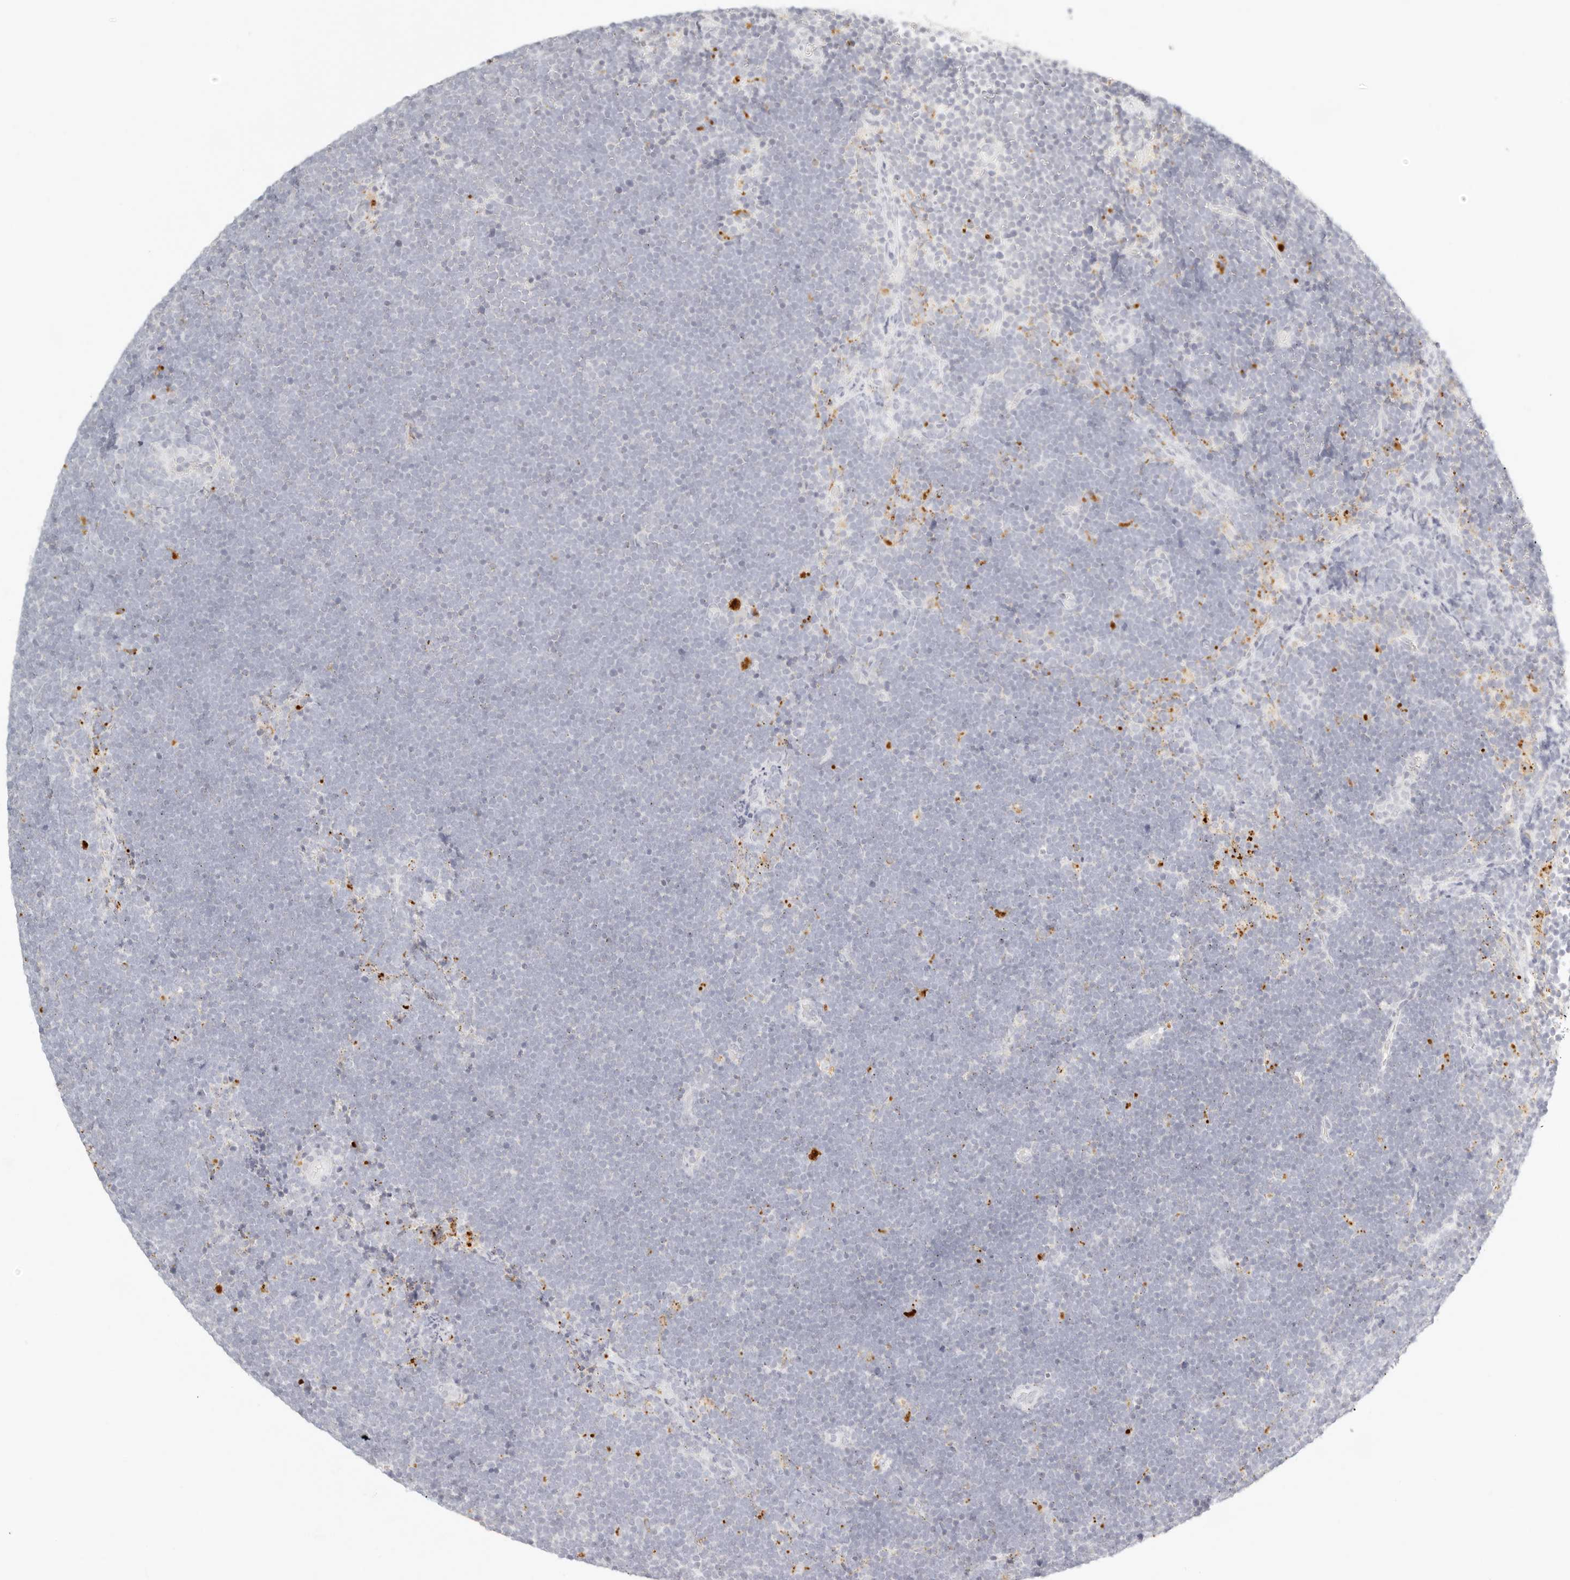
{"staining": {"intensity": "negative", "quantity": "none", "location": "none"}, "tissue": "lymphoma", "cell_type": "Tumor cells", "image_type": "cancer", "snomed": [{"axis": "morphology", "description": "Malignant lymphoma, non-Hodgkin's type, High grade"}, {"axis": "topography", "description": "Lymph node"}], "caption": "Immunohistochemical staining of malignant lymphoma, non-Hodgkin's type (high-grade) displays no significant staining in tumor cells.", "gene": "RNASET2", "patient": {"sex": "male", "age": 13}}